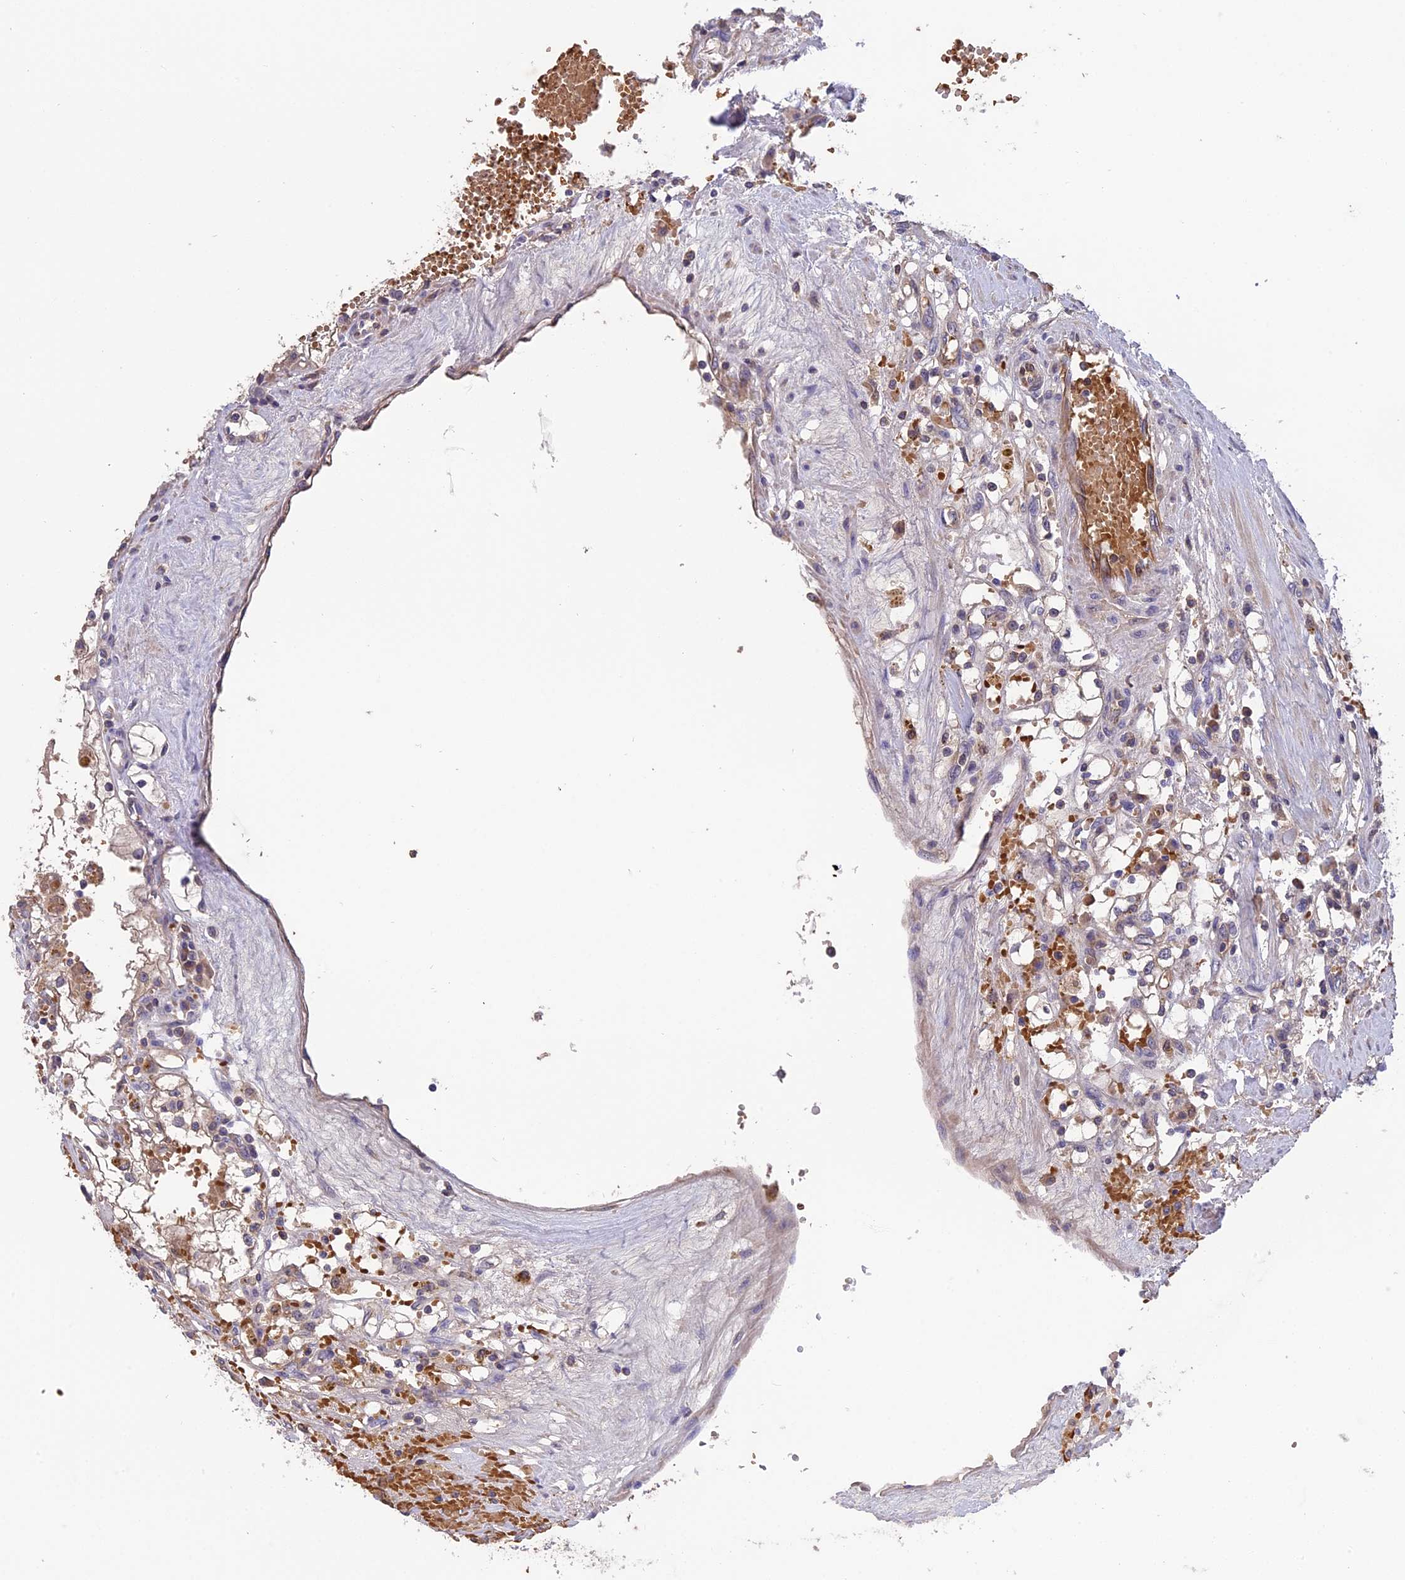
{"staining": {"intensity": "negative", "quantity": "none", "location": "none"}, "tissue": "renal cancer", "cell_type": "Tumor cells", "image_type": "cancer", "snomed": [{"axis": "morphology", "description": "Adenocarcinoma, NOS"}, {"axis": "topography", "description": "Kidney"}], "caption": "DAB immunohistochemical staining of human adenocarcinoma (renal) demonstrates no significant positivity in tumor cells. (DAB IHC with hematoxylin counter stain).", "gene": "KNOP1", "patient": {"sex": "male", "age": 56}}